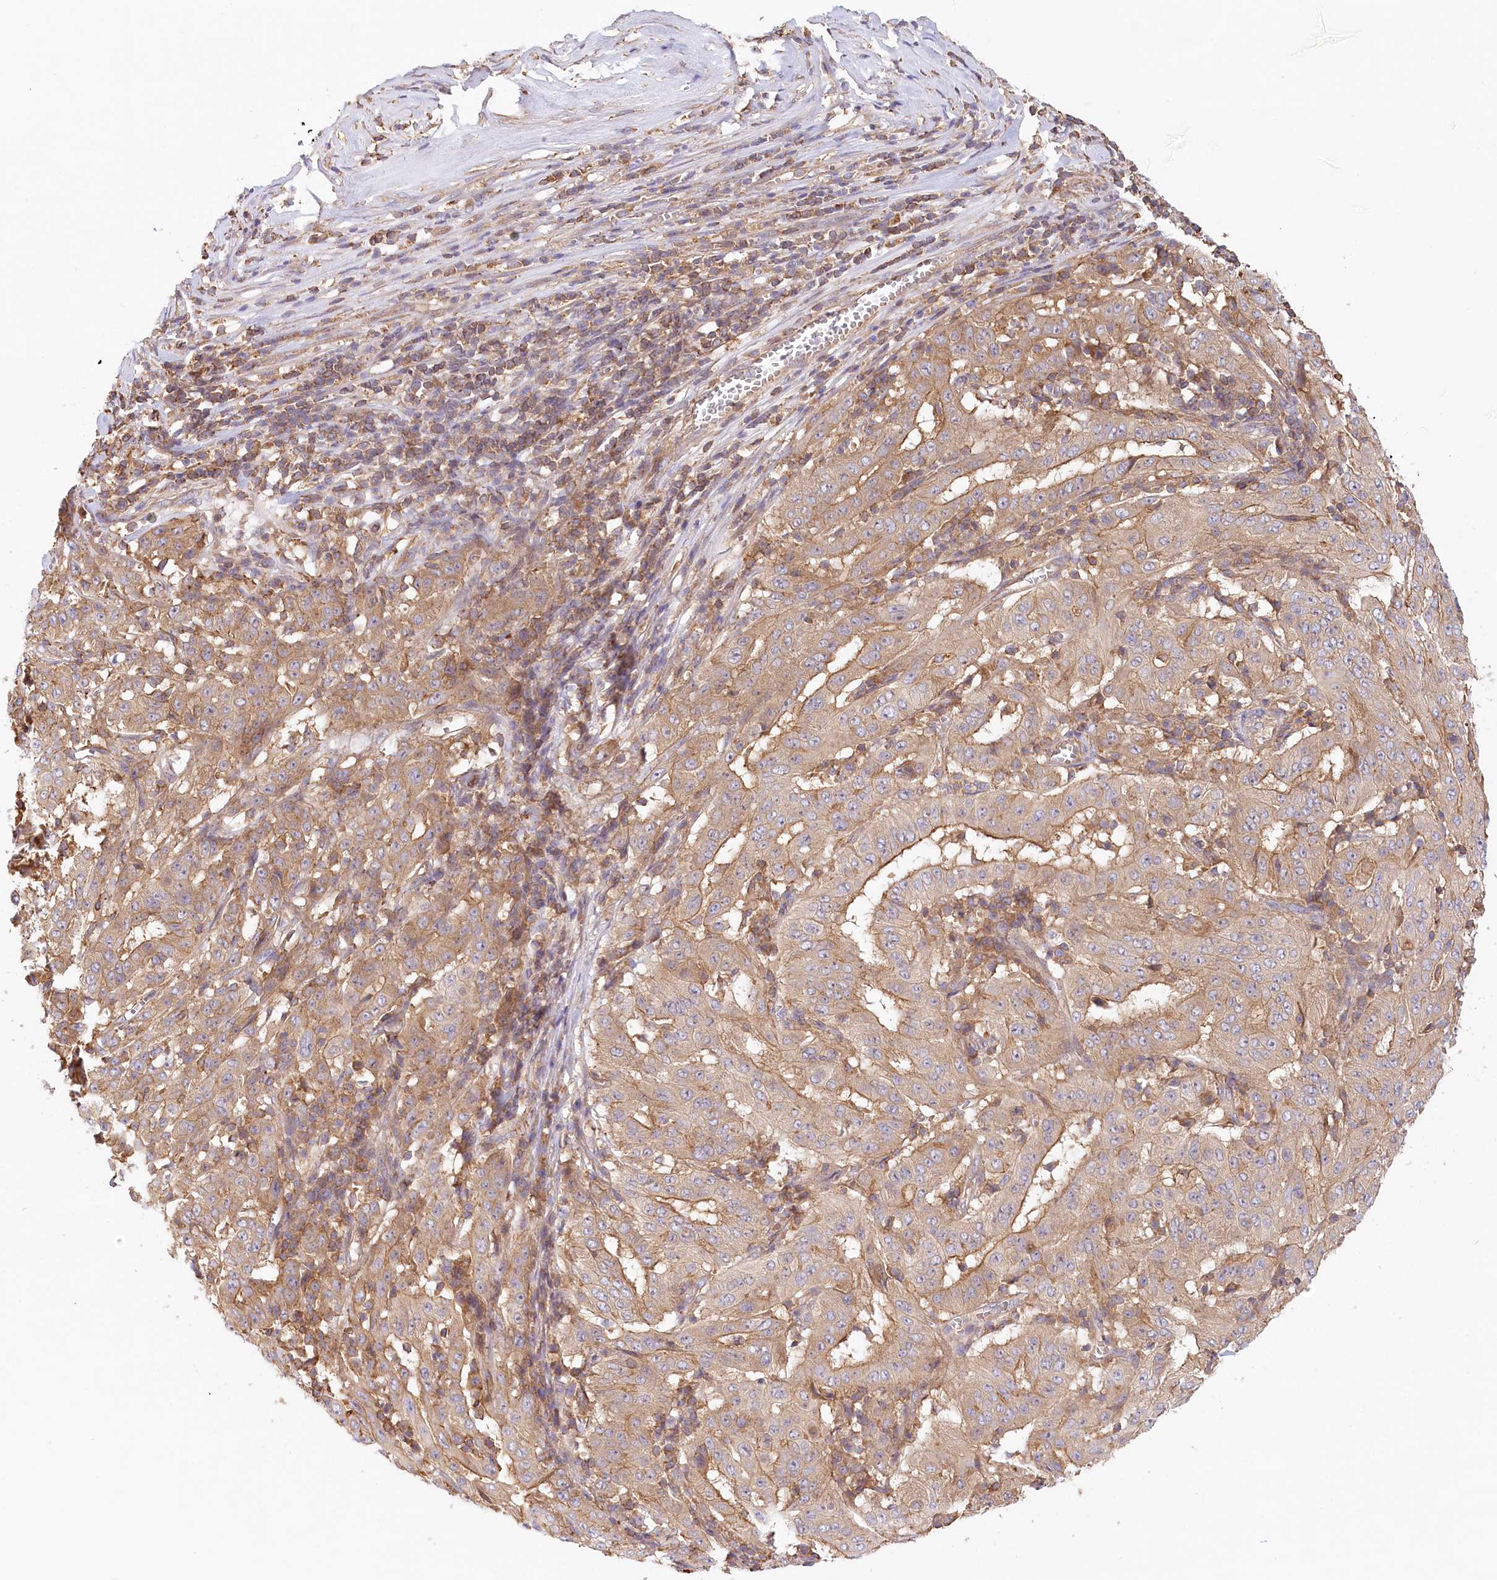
{"staining": {"intensity": "moderate", "quantity": ">75%", "location": "cytoplasmic/membranous"}, "tissue": "pancreatic cancer", "cell_type": "Tumor cells", "image_type": "cancer", "snomed": [{"axis": "morphology", "description": "Adenocarcinoma, NOS"}, {"axis": "topography", "description": "Pancreas"}], "caption": "DAB (3,3'-diaminobenzidine) immunohistochemical staining of adenocarcinoma (pancreatic) reveals moderate cytoplasmic/membranous protein staining in about >75% of tumor cells.", "gene": "UMPS", "patient": {"sex": "male", "age": 63}}